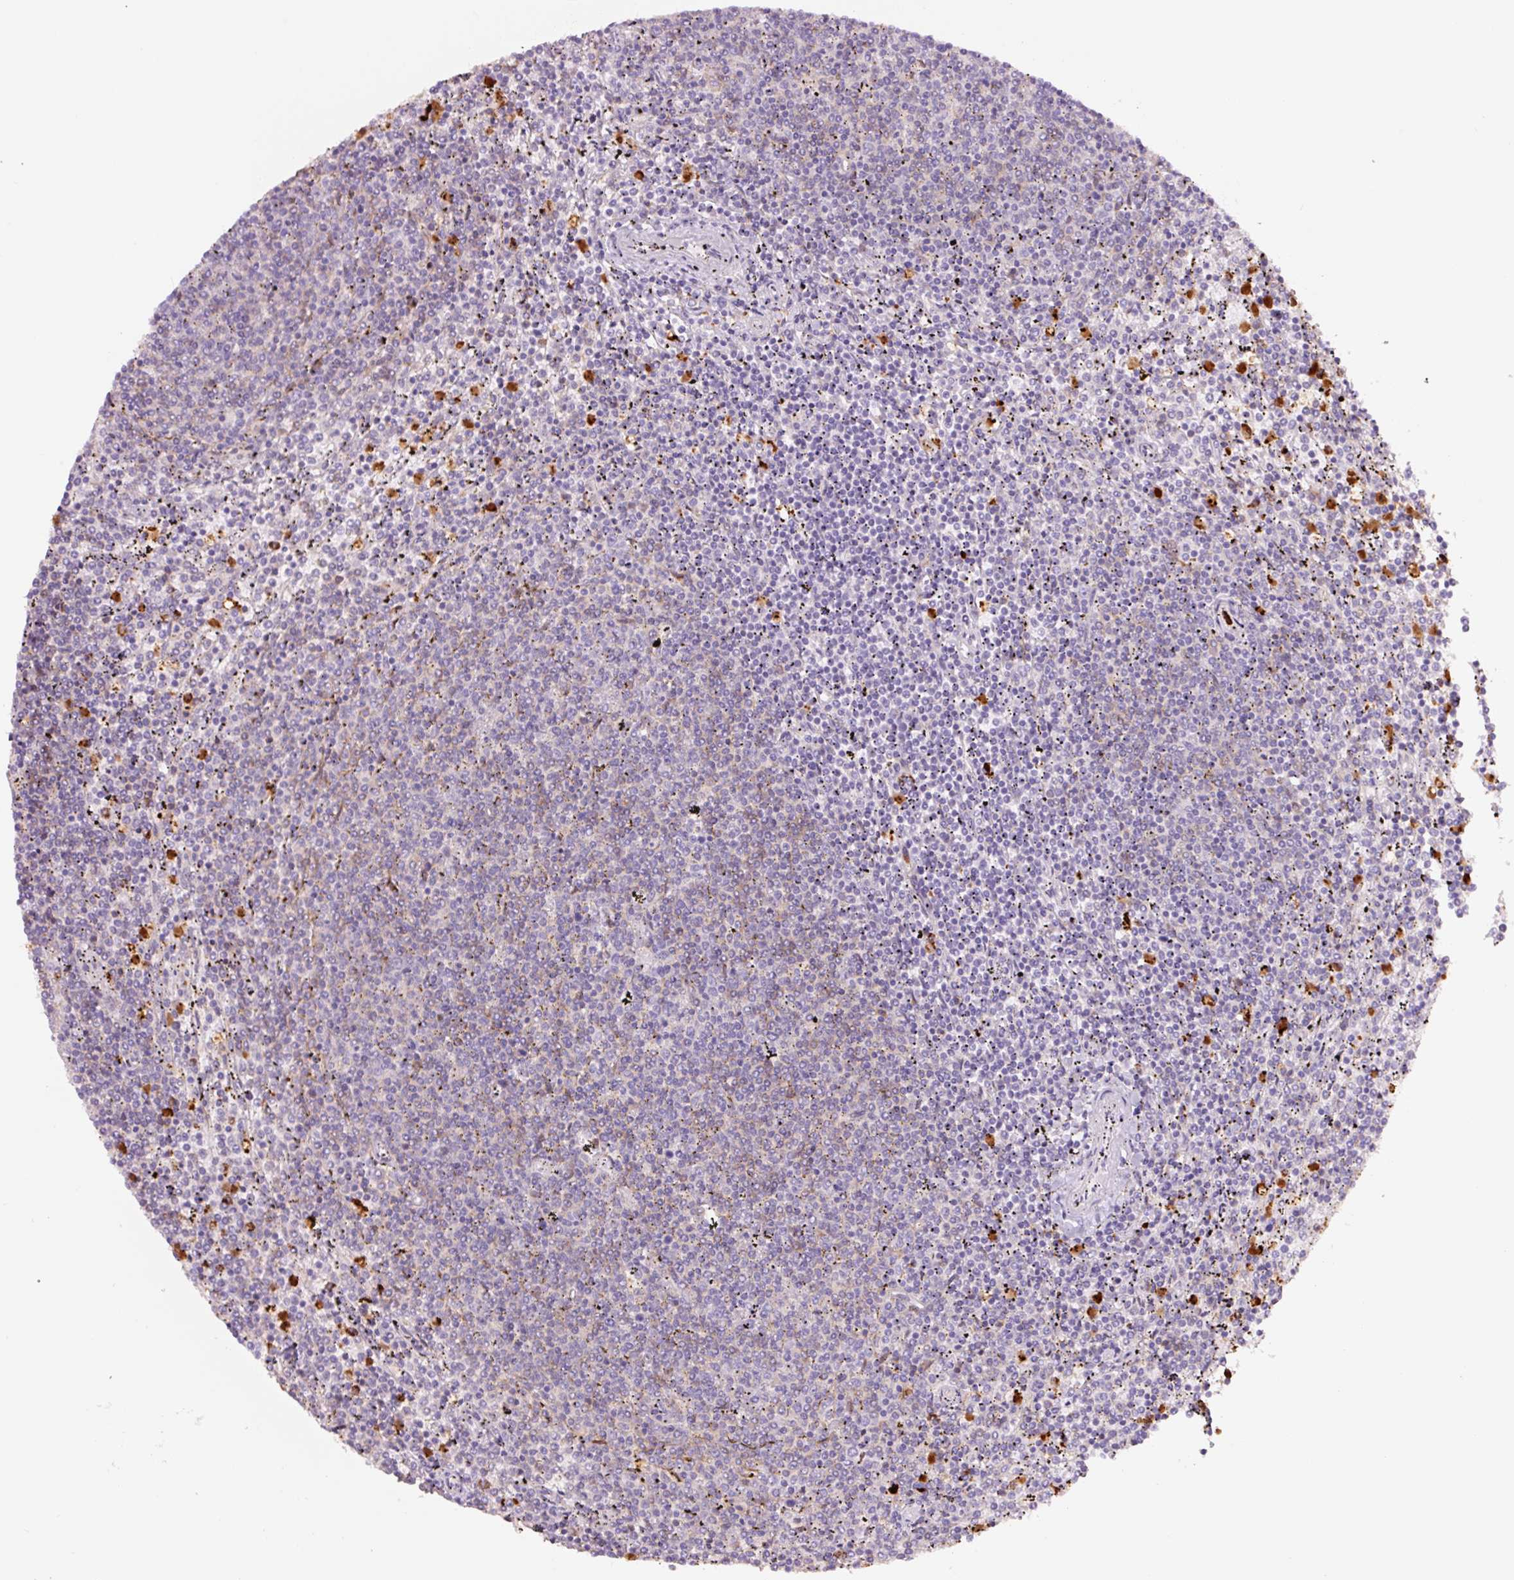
{"staining": {"intensity": "weak", "quantity": "<25%", "location": "cytoplasmic/membranous"}, "tissue": "lymphoma", "cell_type": "Tumor cells", "image_type": "cancer", "snomed": [{"axis": "morphology", "description": "Malignant lymphoma, non-Hodgkin's type, Low grade"}, {"axis": "topography", "description": "Spleen"}], "caption": "DAB (3,3'-diaminobenzidine) immunohistochemical staining of human lymphoma shows no significant staining in tumor cells.", "gene": "SH2D6", "patient": {"sex": "female", "age": 50}}